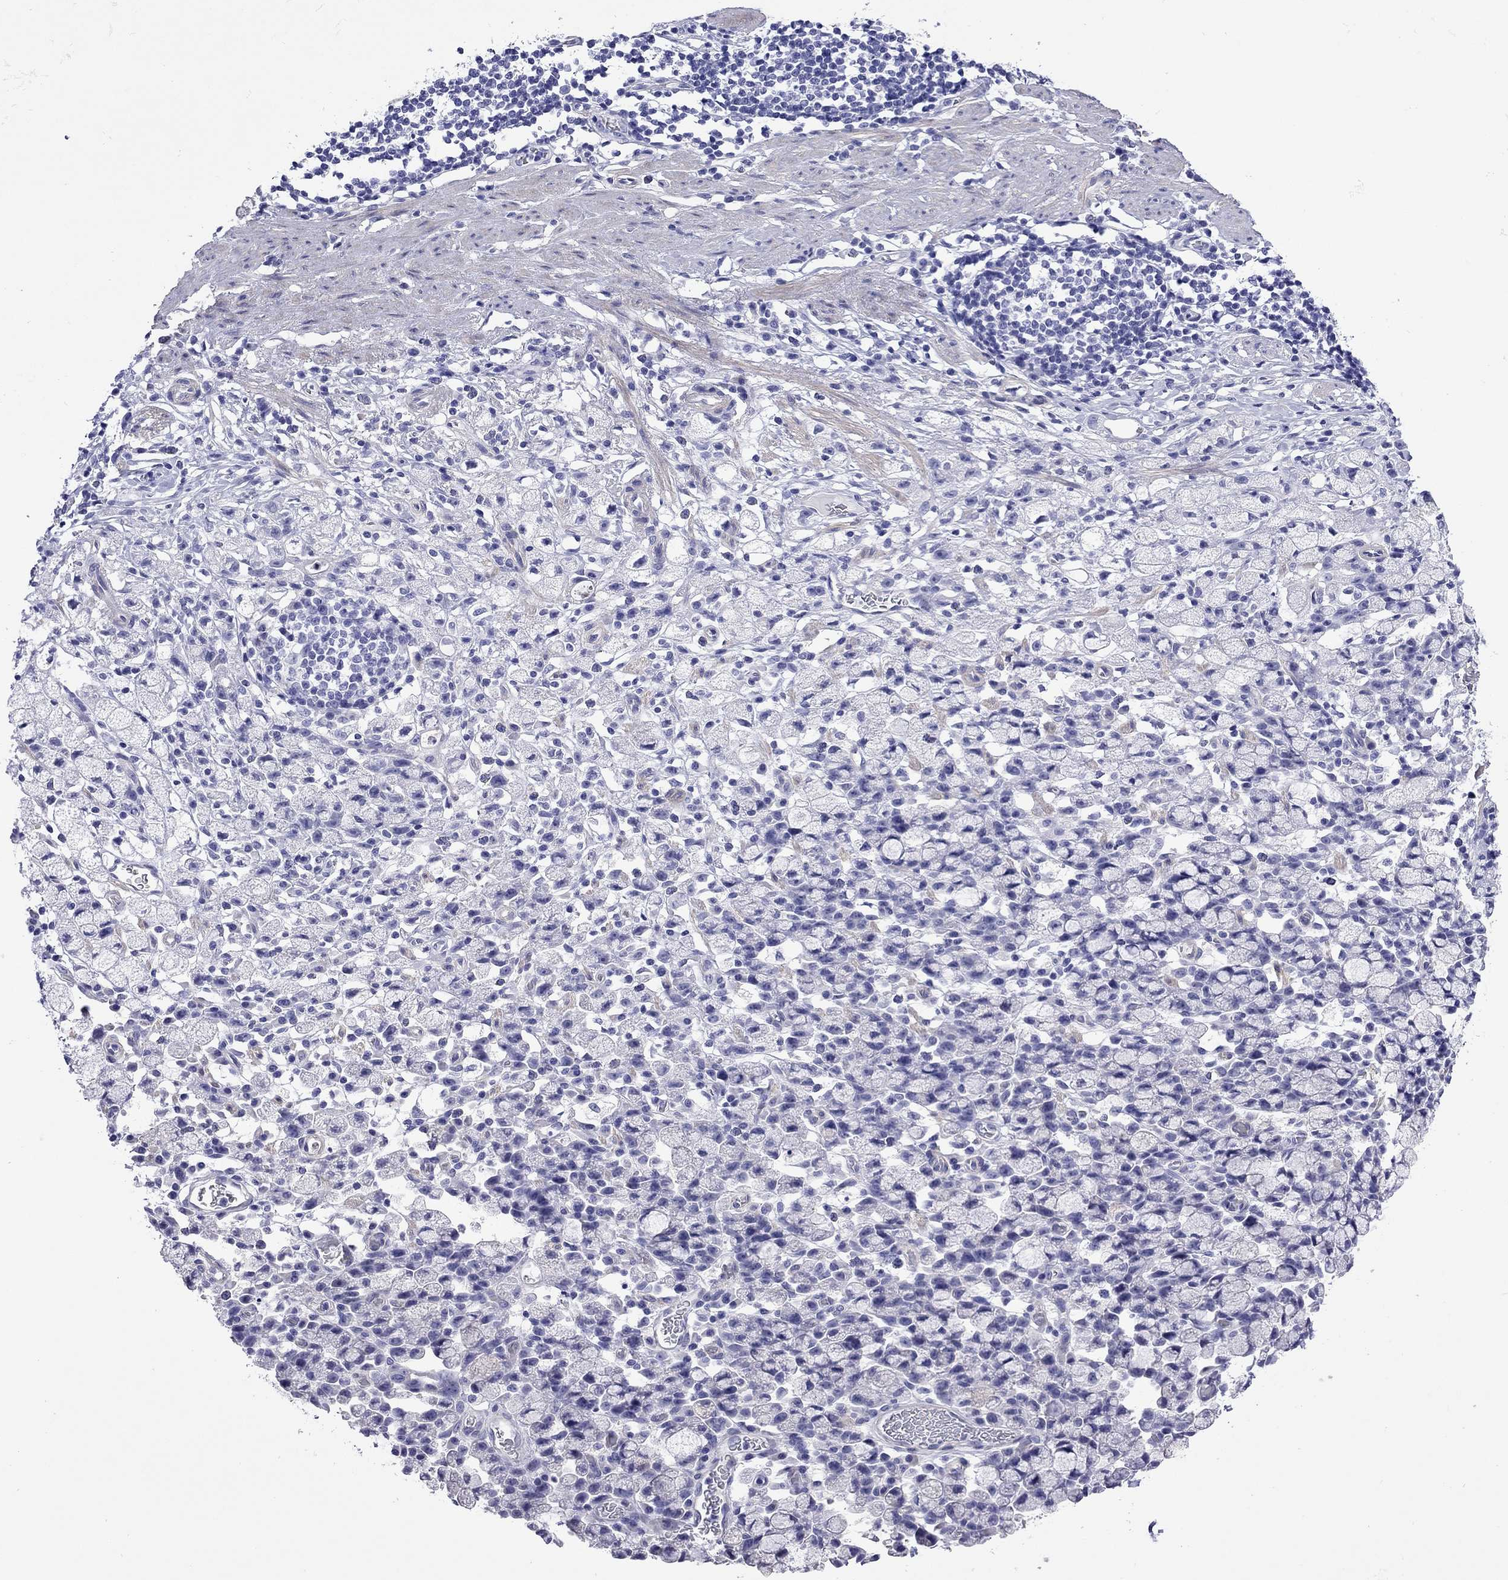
{"staining": {"intensity": "negative", "quantity": "none", "location": "none"}, "tissue": "stomach cancer", "cell_type": "Tumor cells", "image_type": "cancer", "snomed": [{"axis": "morphology", "description": "Adenocarcinoma, NOS"}, {"axis": "topography", "description": "Stomach"}], "caption": "There is no significant staining in tumor cells of stomach cancer (adenocarcinoma).", "gene": "KIAA2012", "patient": {"sex": "male", "age": 58}}